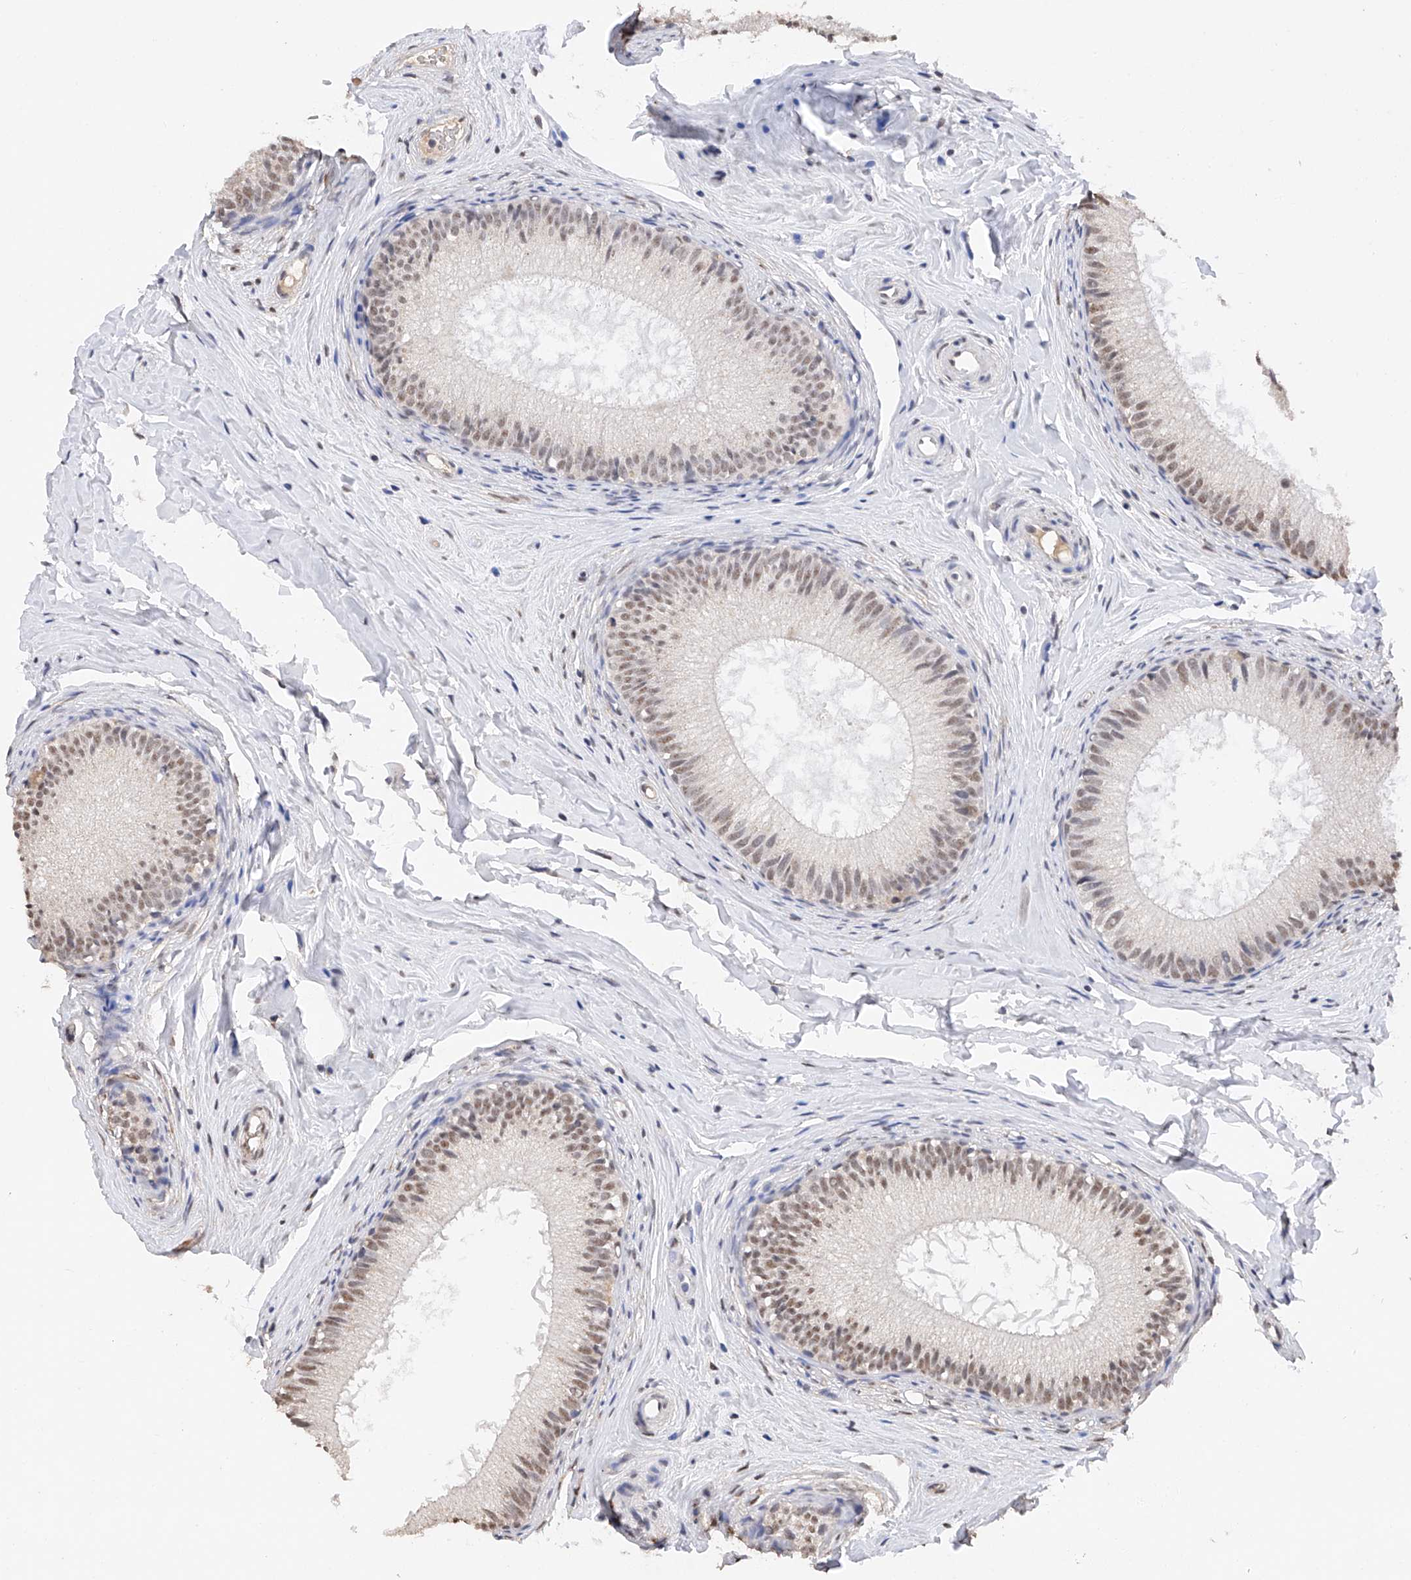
{"staining": {"intensity": "weak", "quantity": "25%-75%", "location": "nuclear"}, "tissue": "epididymis", "cell_type": "Glandular cells", "image_type": "normal", "snomed": [{"axis": "morphology", "description": "Normal tissue, NOS"}, {"axis": "topography", "description": "Epididymis"}], "caption": "Immunohistochemistry of normal human epididymis reveals low levels of weak nuclear expression in approximately 25%-75% of glandular cells. (IHC, brightfield microscopy, high magnification).", "gene": "DMAP1", "patient": {"sex": "male", "age": 34}}